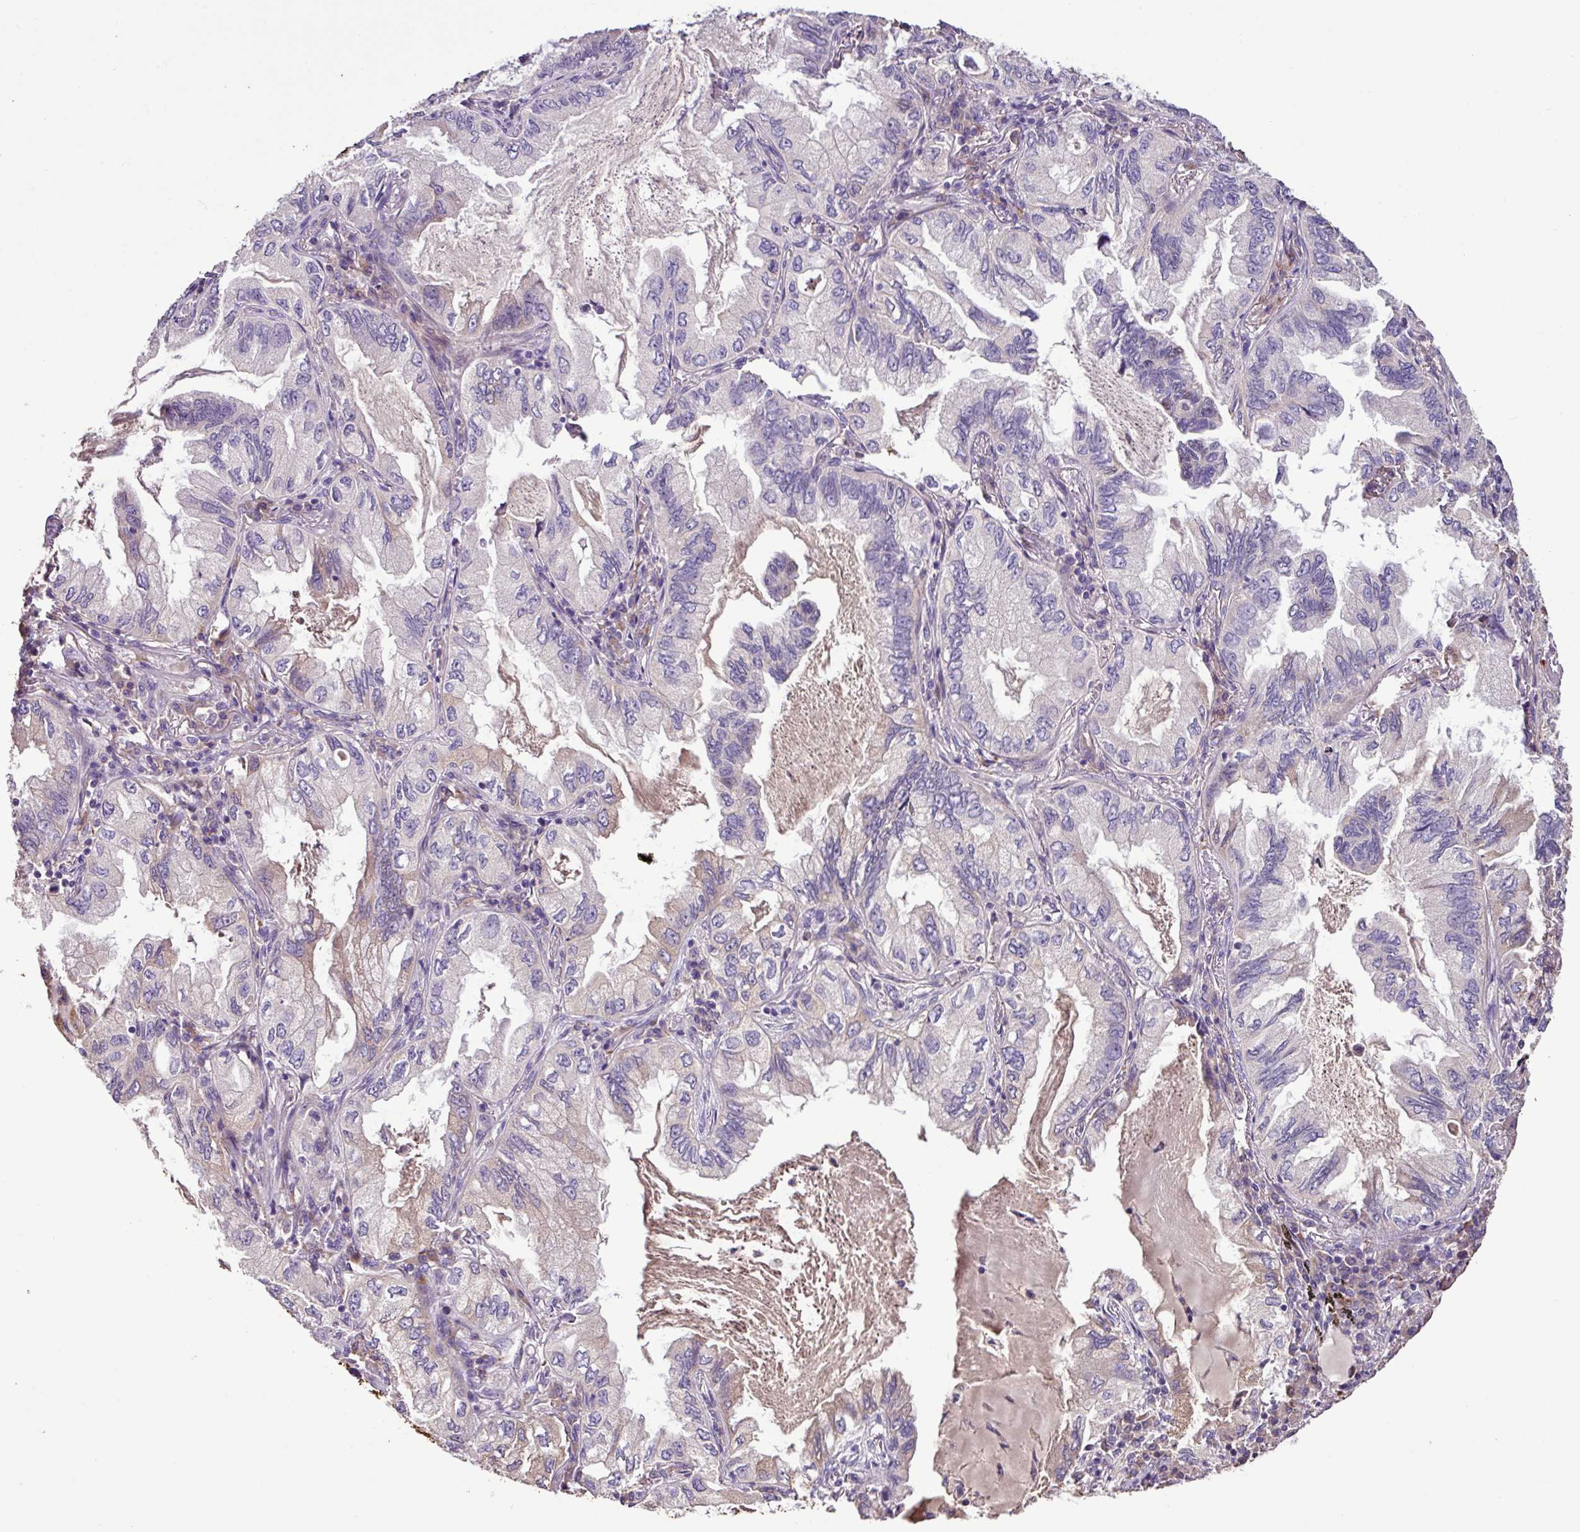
{"staining": {"intensity": "negative", "quantity": "none", "location": "none"}, "tissue": "lung cancer", "cell_type": "Tumor cells", "image_type": "cancer", "snomed": [{"axis": "morphology", "description": "Adenocarcinoma, NOS"}, {"axis": "topography", "description": "Lung"}], "caption": "A photomicrograph of human adenocarcinoma (lung) is negative for staining in tumor cells. The staining was performed using DAB (3,3'-diaminobenzidine) to visualize the protein expression in brown, while the nuclei were stained in blue with hematoxylin (Magnification: 20x).", "gene": "ZNF266", "patient": {"sex": "female", "age": 69}}